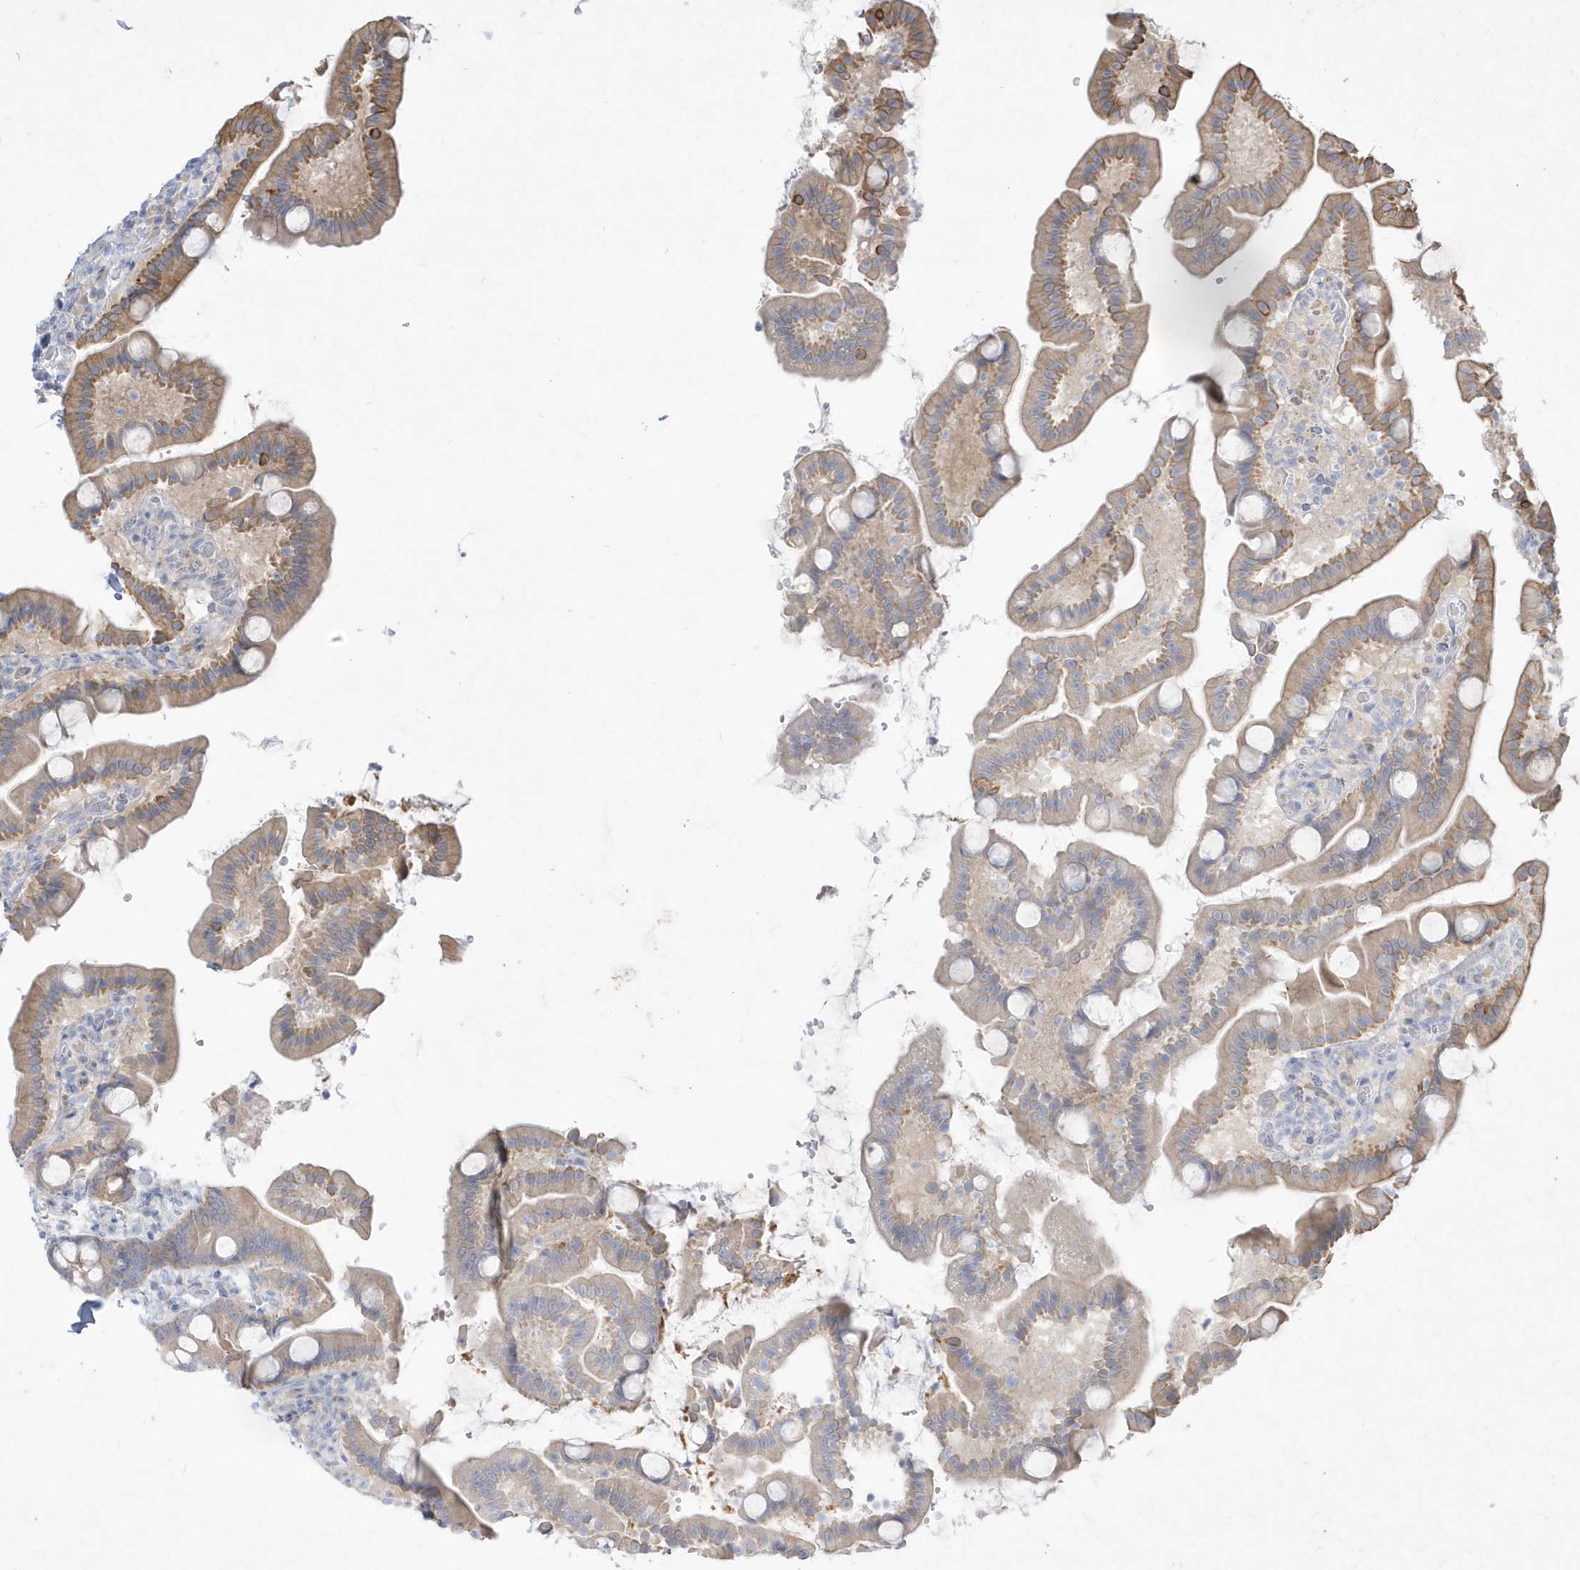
{"staining": {"intensity": "moderate", "quantity": ">75%", "location": "cytoplasmic/membranous"}, "tissue": "duodenum", "cell_type": "Glandular cells", "image_type": "normal", "snomed": [{"axis": "morphology", "description": "Normal tissue, NOS"}, {"axis": "topography", "description": "Duodenum"}], "caption": "Immunohistochemical staining of unremarkable duodenum demonstrates >75% levels of moderate cytoplasmic/membranous protein expression in about >75% of glandular cells.", "gene": "LARS1", "patient": {"sex": "male", "age": 55}}